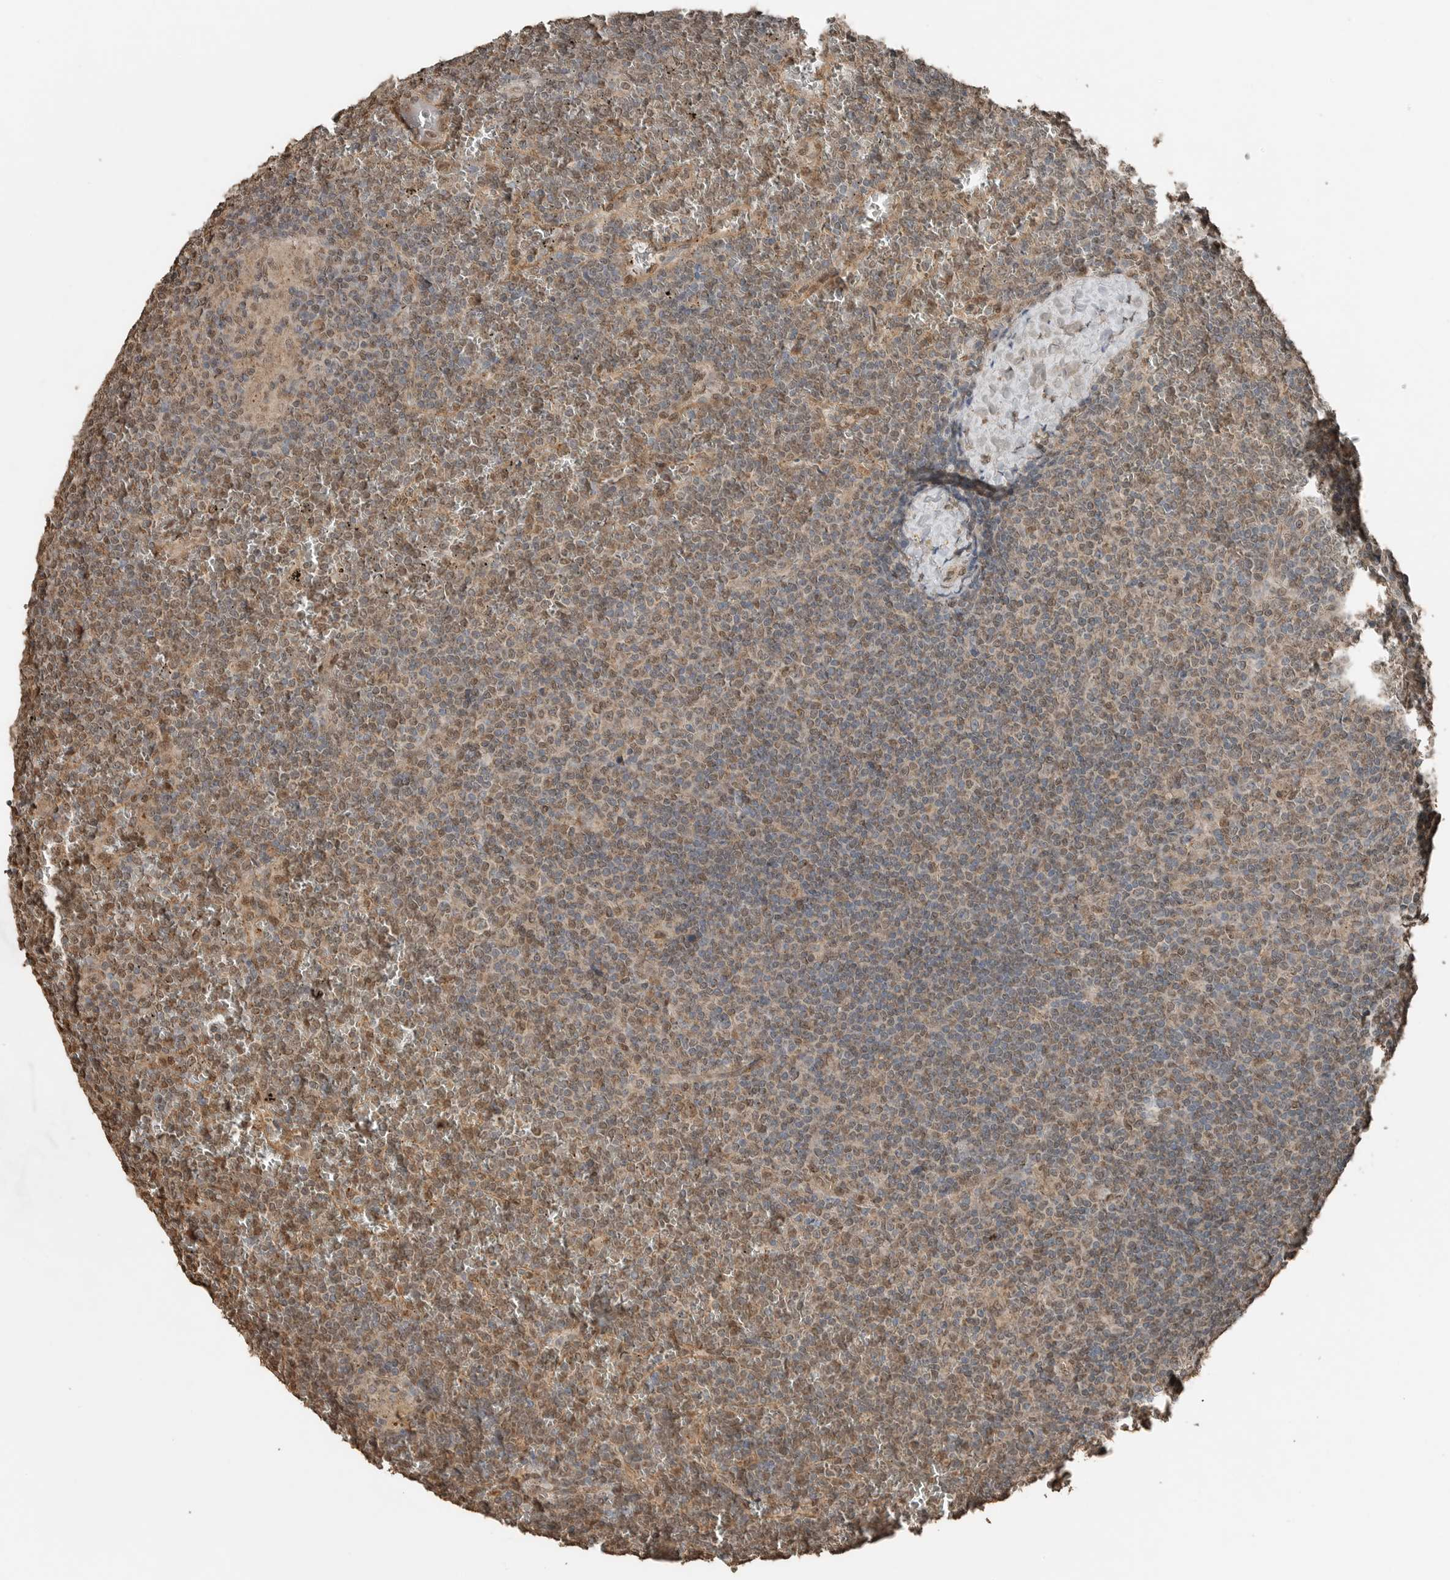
{"staining": {"intensity": "moderate", "quantity": "25%-75%", "location": "nuclear"}, "tissue": "lymphoma", "cell_type": "Tumor cells", "image_type": "cancer", "snomed": [{"axis": "morphology", "description": "Malignant lymphoma, non-Hodgkin's type, Low grade"}, {"axis": "topography", "description": "Spleen"}], "caption": "The immunohistochemical stain highlights moderate nuclear positivity in tumor cells of low-grade malignant lymphoma, non-Hodgkin's type tissue.", "gene": "BLZF1", "patient": {"sex": "female", "age": 19}}